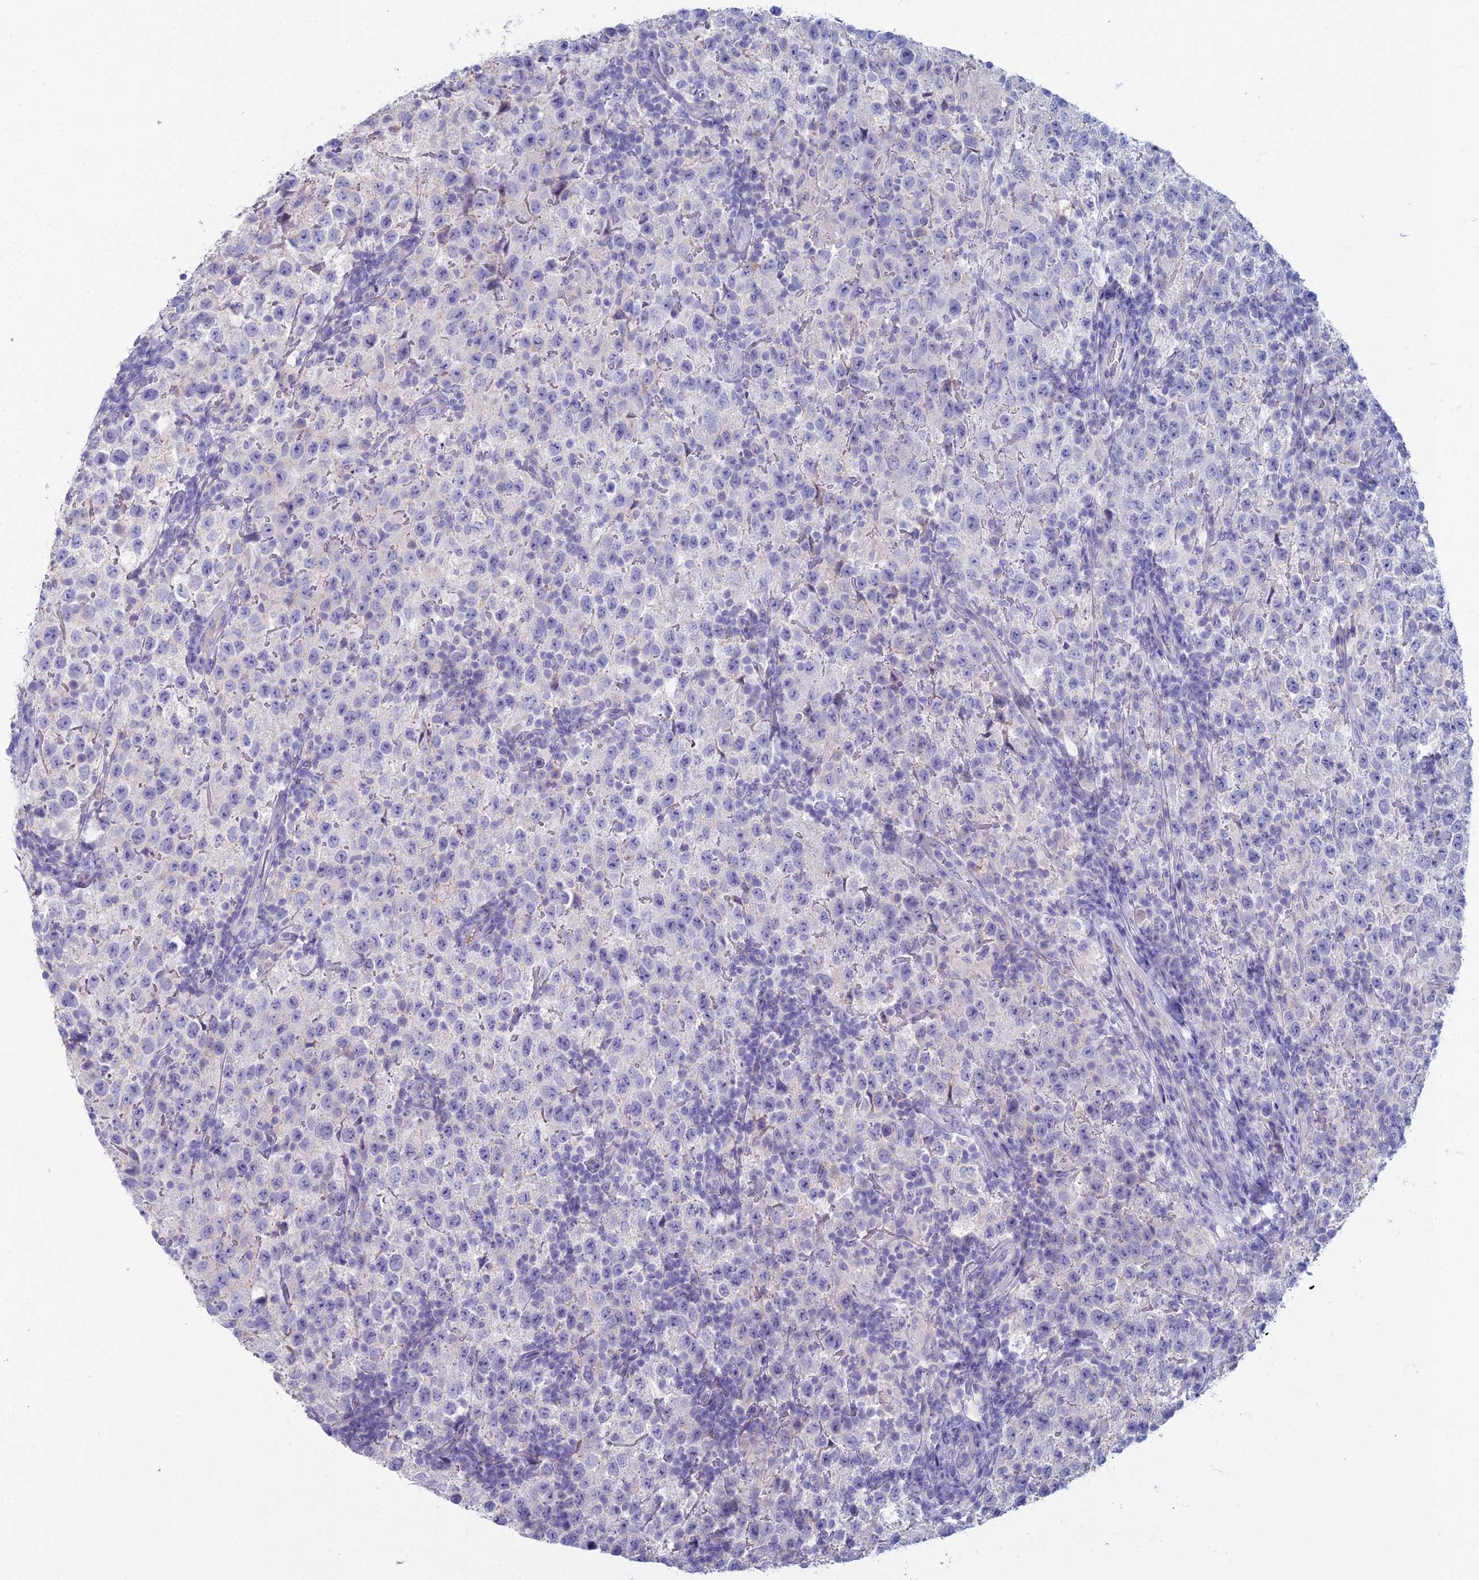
{"staining": {"intensity": "negative", "quantity": "none", "location": "none"}, "tissue": "testis cancer", "cell_type": "Tumor cells", "image_type": "cancer", "snomed": [{"axis": "morphology", "description": "Seminoma, NOS"}, {"axis": "morphology", "description": "Carcinoma, Embryonal, NOS"}, {"axis": "topography", "description": "Testis"}], "caption": "Micrograph shows no significant protein expression in tumor cells of testis cancer (embryonal carcinoma). The staining was performed using DAB (3,3'-diaminobenzidine) to visualize the protein expression in brown, while the nuclei were stained in blue with hematoxylin (Magnification: 20x).", "gene": "NCAM1", "patient": {"sex": "male", "age": 41}}